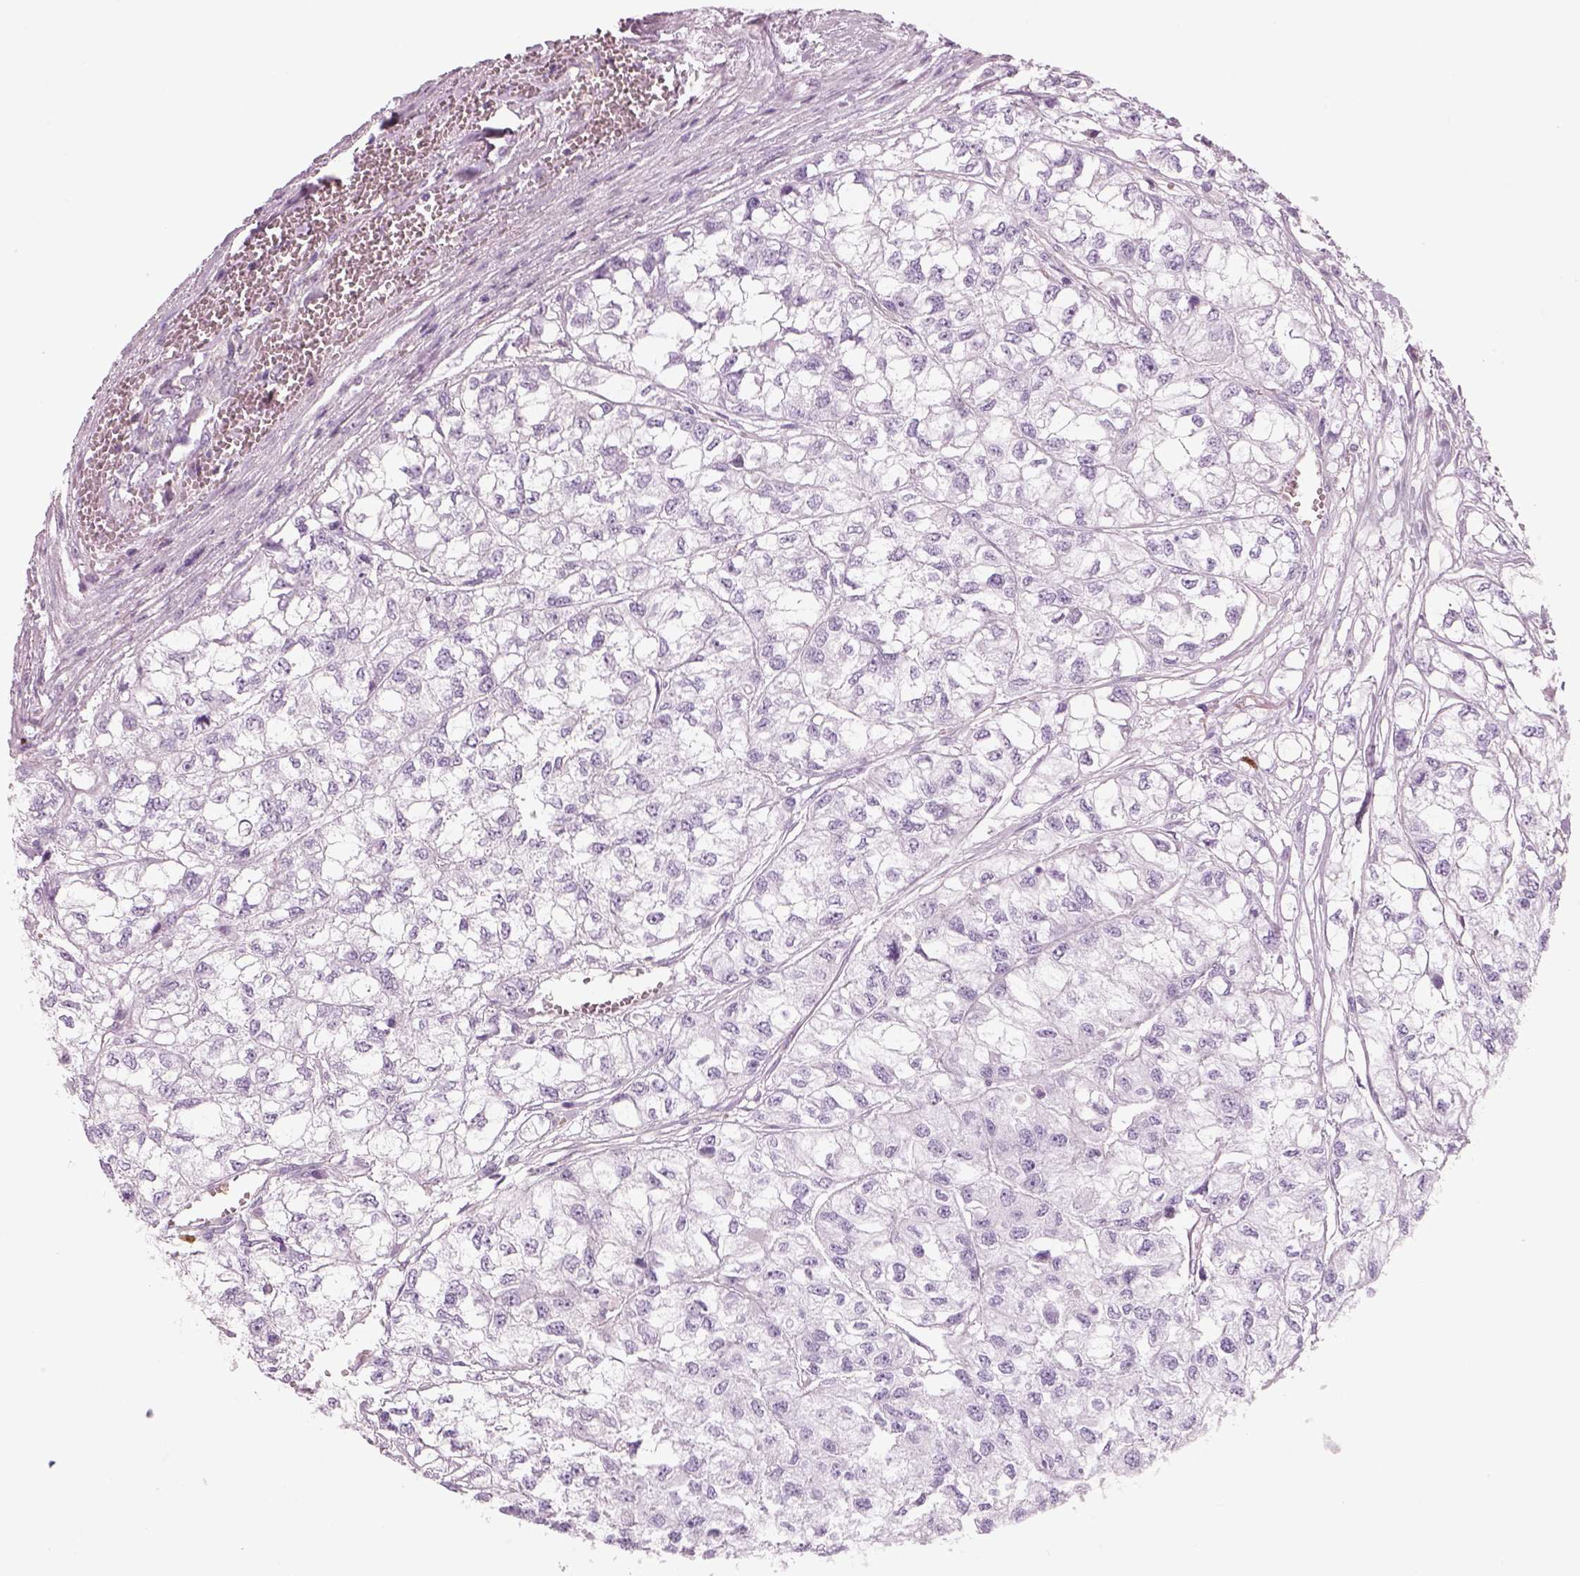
{"staining": {"intensity": "negative", "quantity": "none", "location": "none"}, "tissue": "renal cancer", "cell_type": "Tumor cells", "image_type": "cancer", "snomed": [{"axis": "morphology", "description": "Adenocarcinoma, NOS"}, {"axis": "topography", "description": "Kidney"}], "caption": "Renal adenocarcinoma was stained to show a protein in brown. There is no significant expression in tumor cells.", "gene": "SLC1A7", "patient": {"sex": "male", "age": 56}}